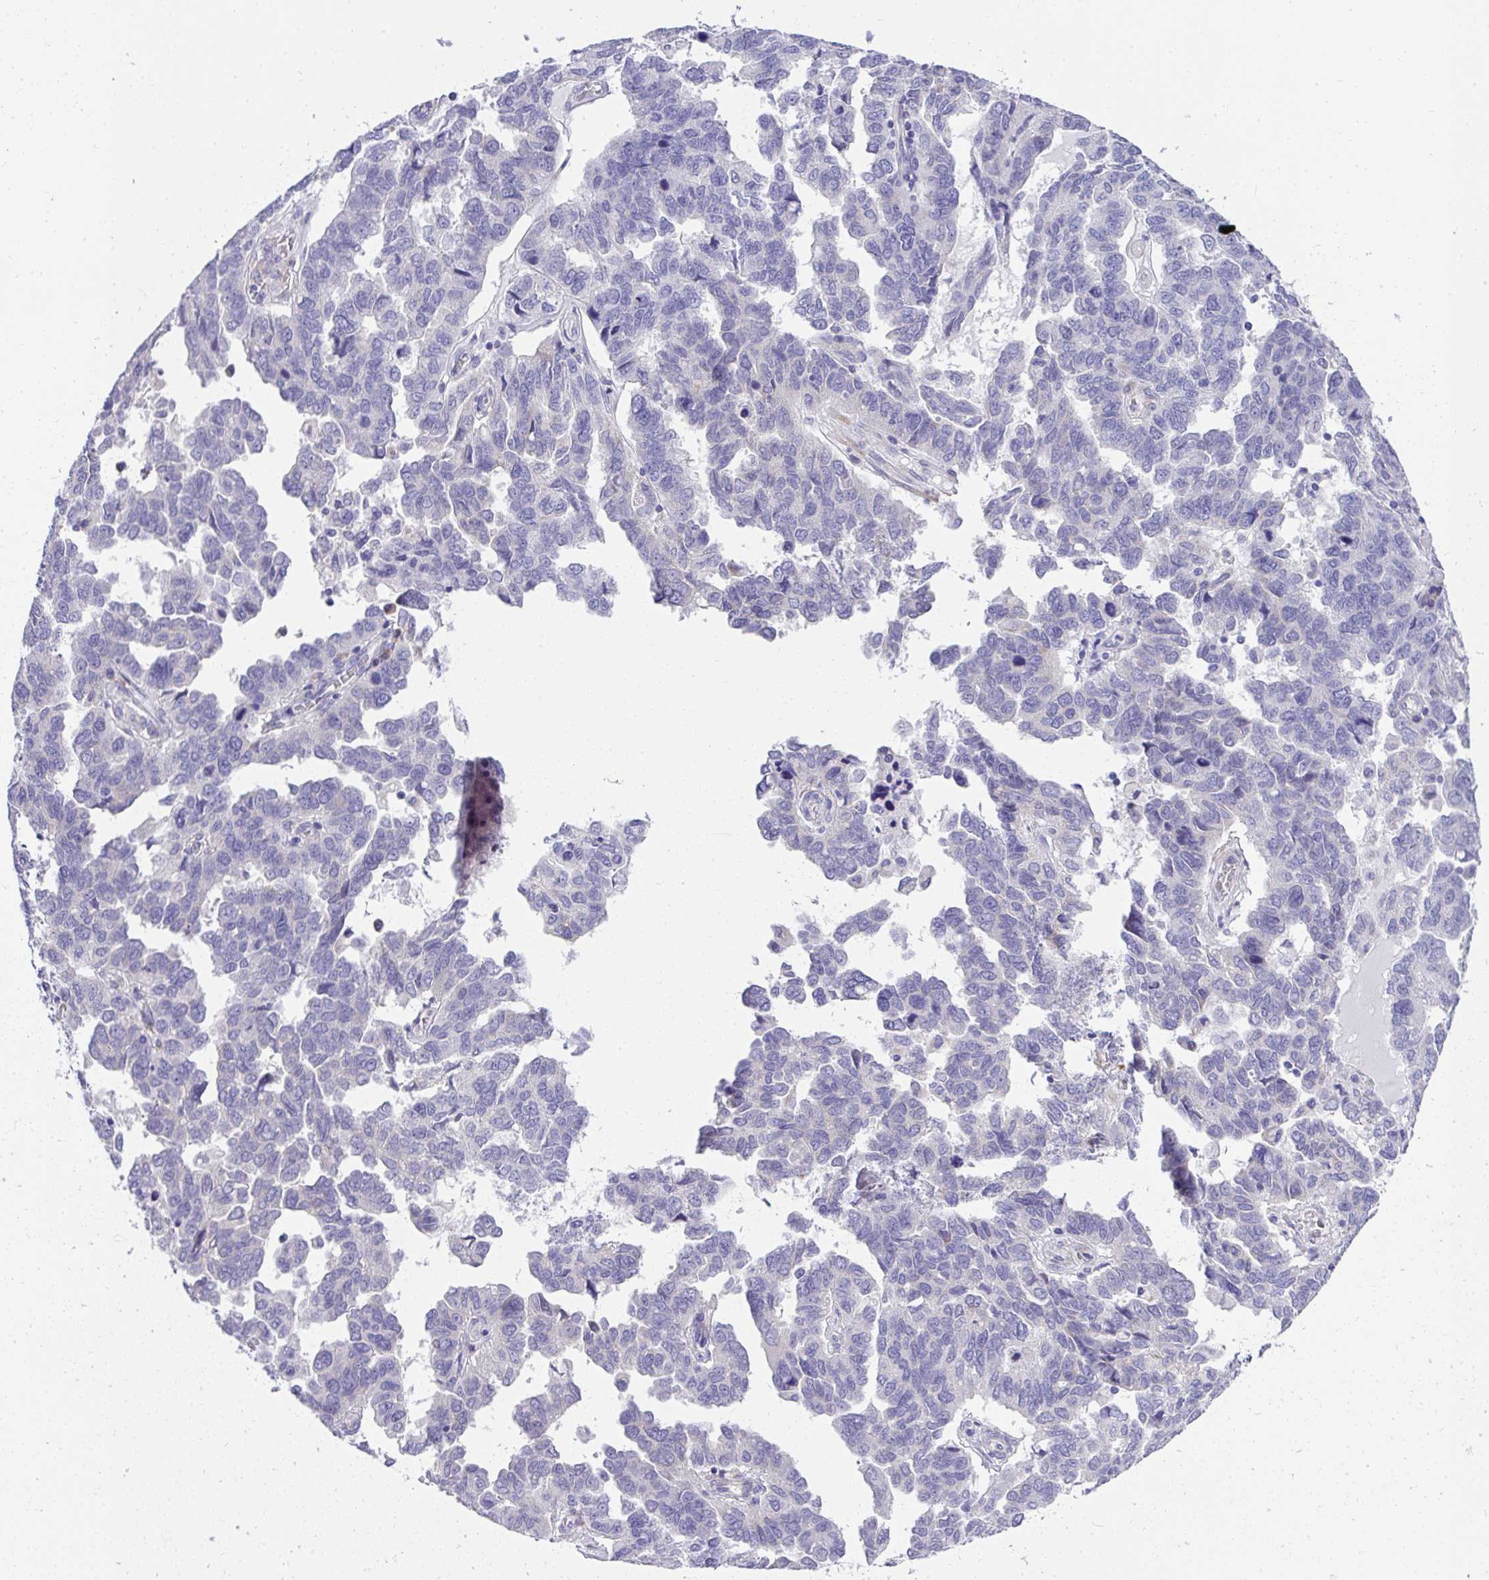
{"staining": {"intensity": "negative", "quantity": "none", "location": "none"}, "tissue": "ovarian cancer", "cell_type": "Tumor cells", "image_type": "cancer", "snomed": [{"axis": "morphology", "description": "Cystadenocarcinoma, serous, NOS"}, {"axis": "topography", "description": "Ovary"}], "caption": "Protein analysis of ovarian cancer demonstrates no significant staining in tumor cells. (DAB (3,3'-diaminobenzidine) immunohistochemistry (IHC) with hematoxylin counter stain).", "gene": "ADRA2C", "patient": {"sex": "female", "age": 64}}